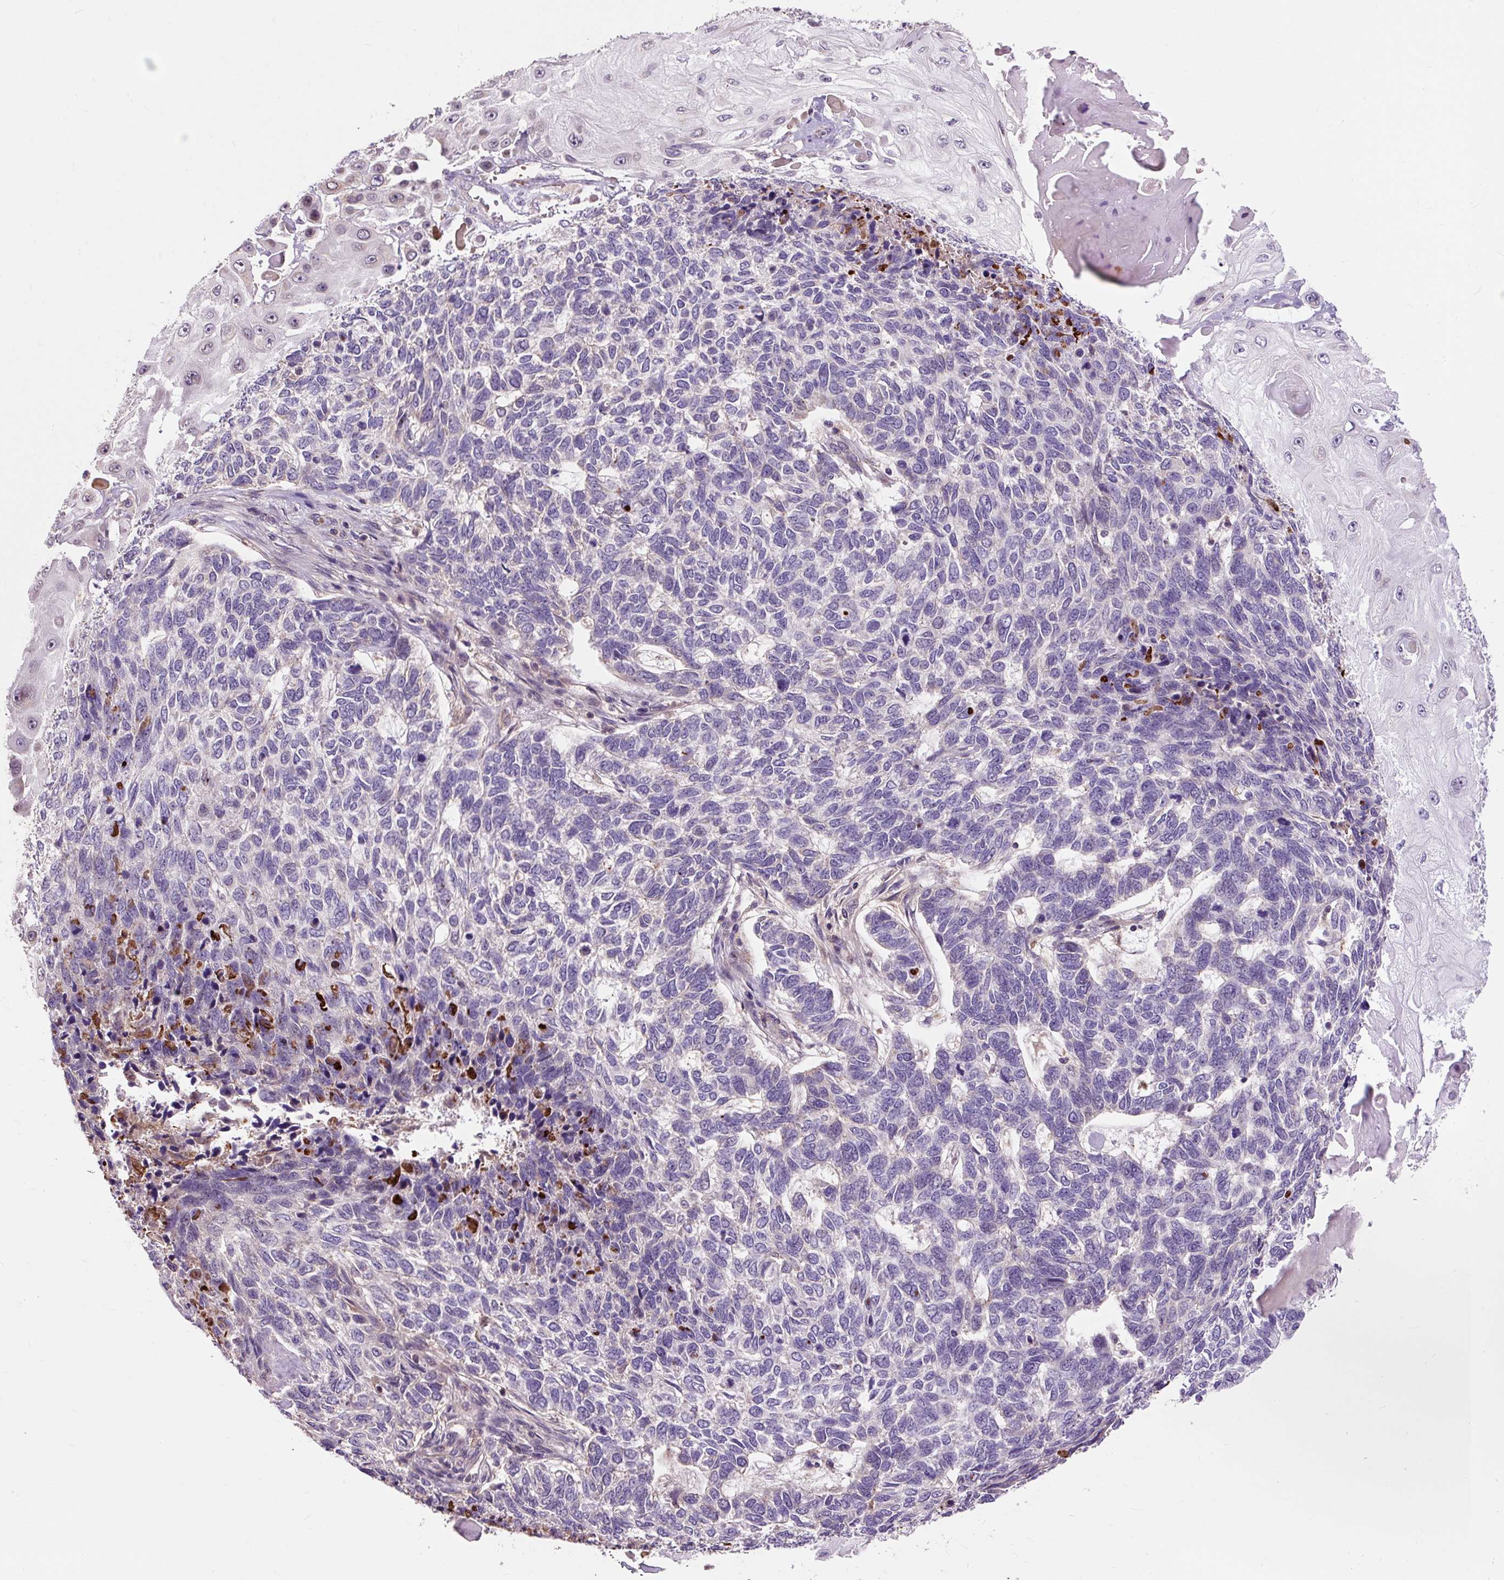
{"staining": {"intensity": "negative", "quantity": "none", "location": "none"}, "tissue": "skin cancer", "cell_type": "Tumor cells", "image_type": "cancer", "snomed": [{"axis": "morphology", "description": "Basal cell carcinoma"}, {"axis": "topography", "description": "Skin"}], "caption": "Tumor cells show no significant protein staining in basal cell carcinoma (skin). (DAB (3,3'-diaminobenzidine) immunohistochemistry (IHC) visualized using brightfield microscopy, high magnification).", "gene": "PRIMPOL", "patient": {"sex": "female", "age": 65}}